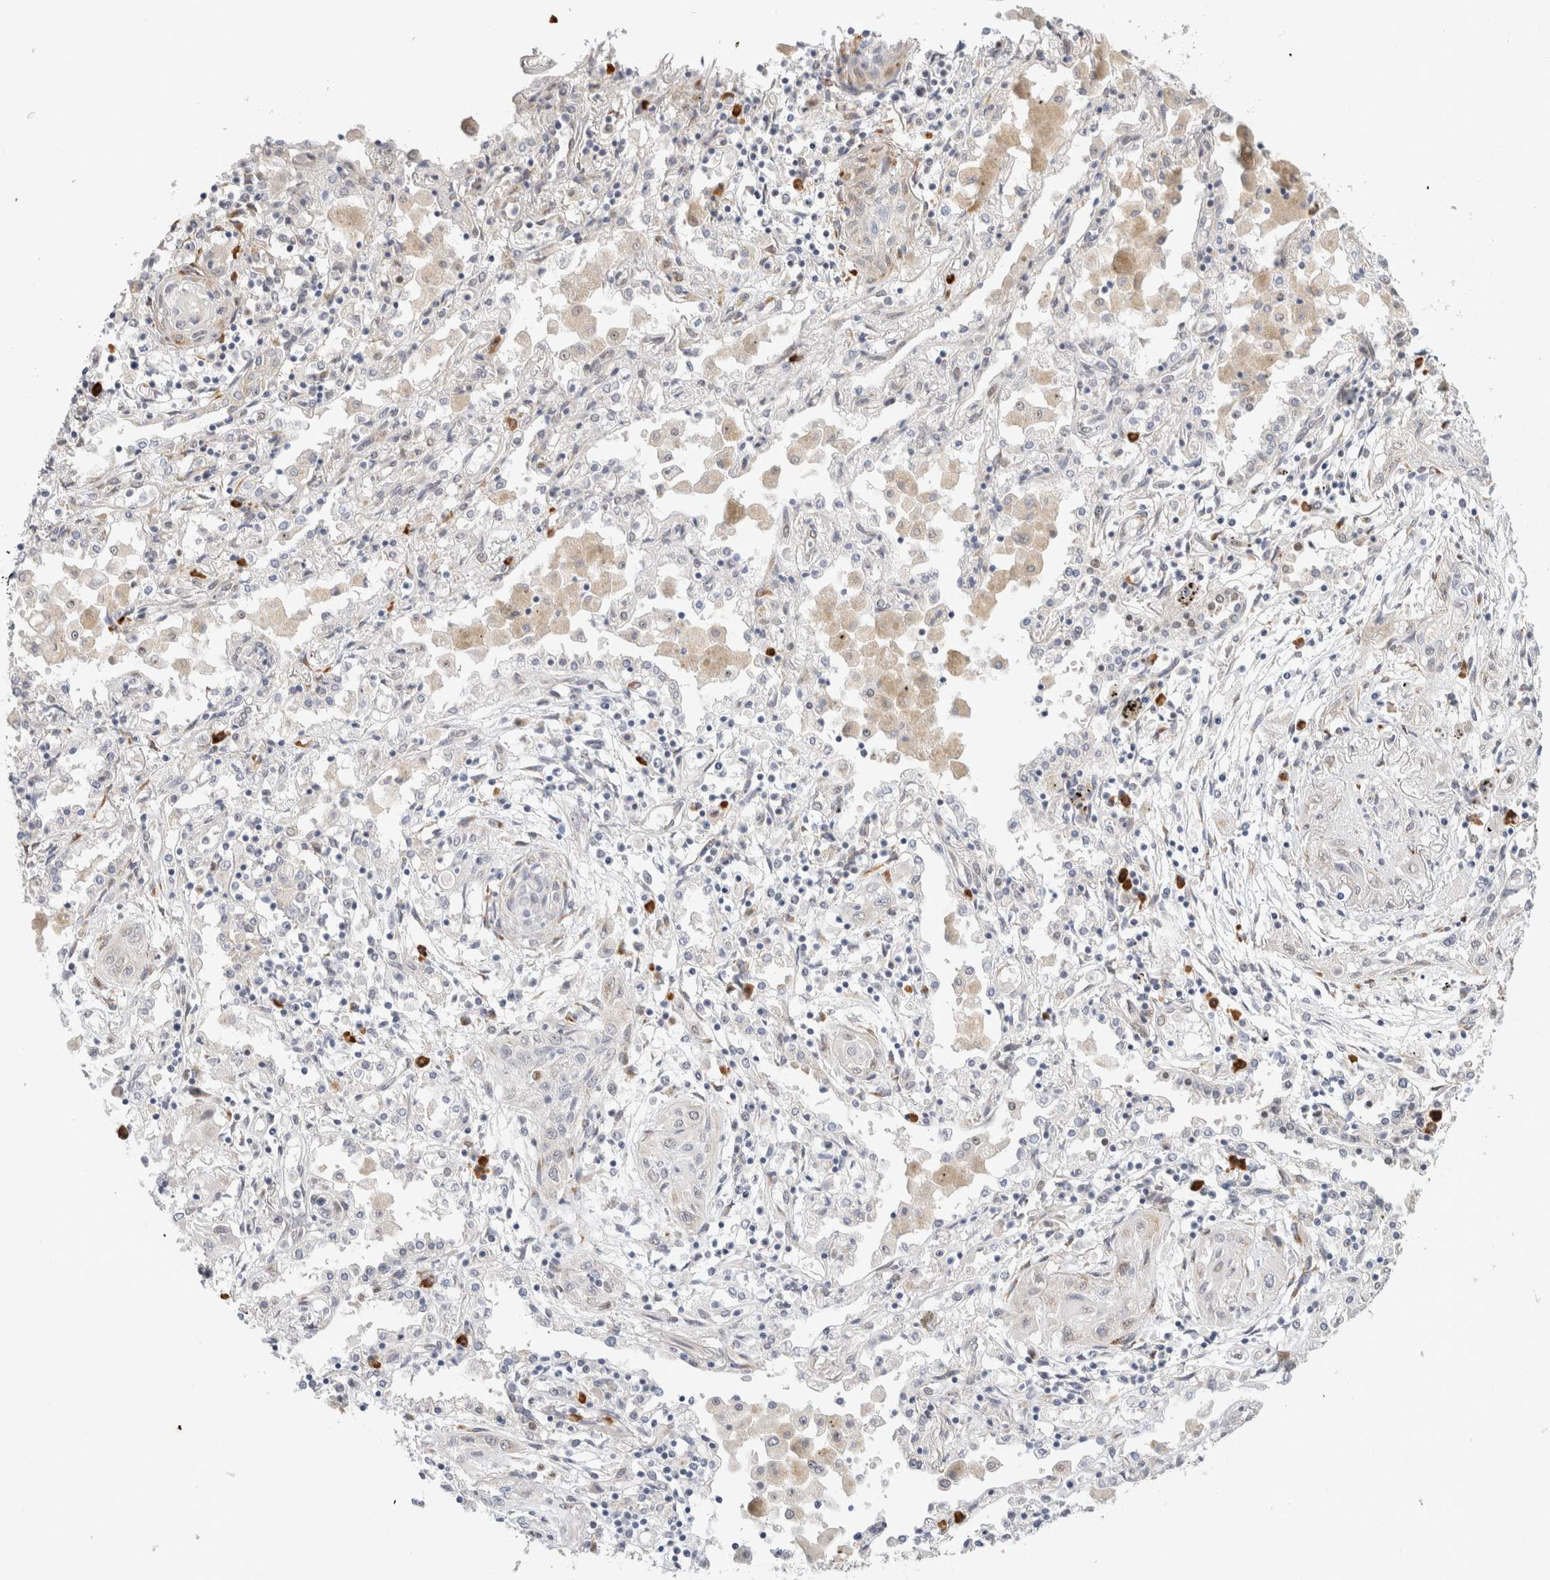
{"staining": {"intensity": "weak", "quantity": "25%-75%", "location": "cytoplasmic/membranous"}, "tissue": "lung cancer", "cell_type": "Tumor cells", "image_type": "cancer", "snomed": [{"axis": "morphology", "description": "Squamous cell carcinoma, NOS"}, {"axis": "topography", "description": "Lung"}], "caption": "IHC staining of lung cancer (squamous cell carcinoma), which displays low levels of weak cytoplasmic/membranous expression in about 25%-75% of tumor cells indicating weak cytoplasmic/membranous protein expression. The staining was performed using DAB (brown) for protein detection and nuclei were counterstained in hematoxylin (blue).", "gene": "HDLBP", "patient": {"sex": "female", "age": 47}}